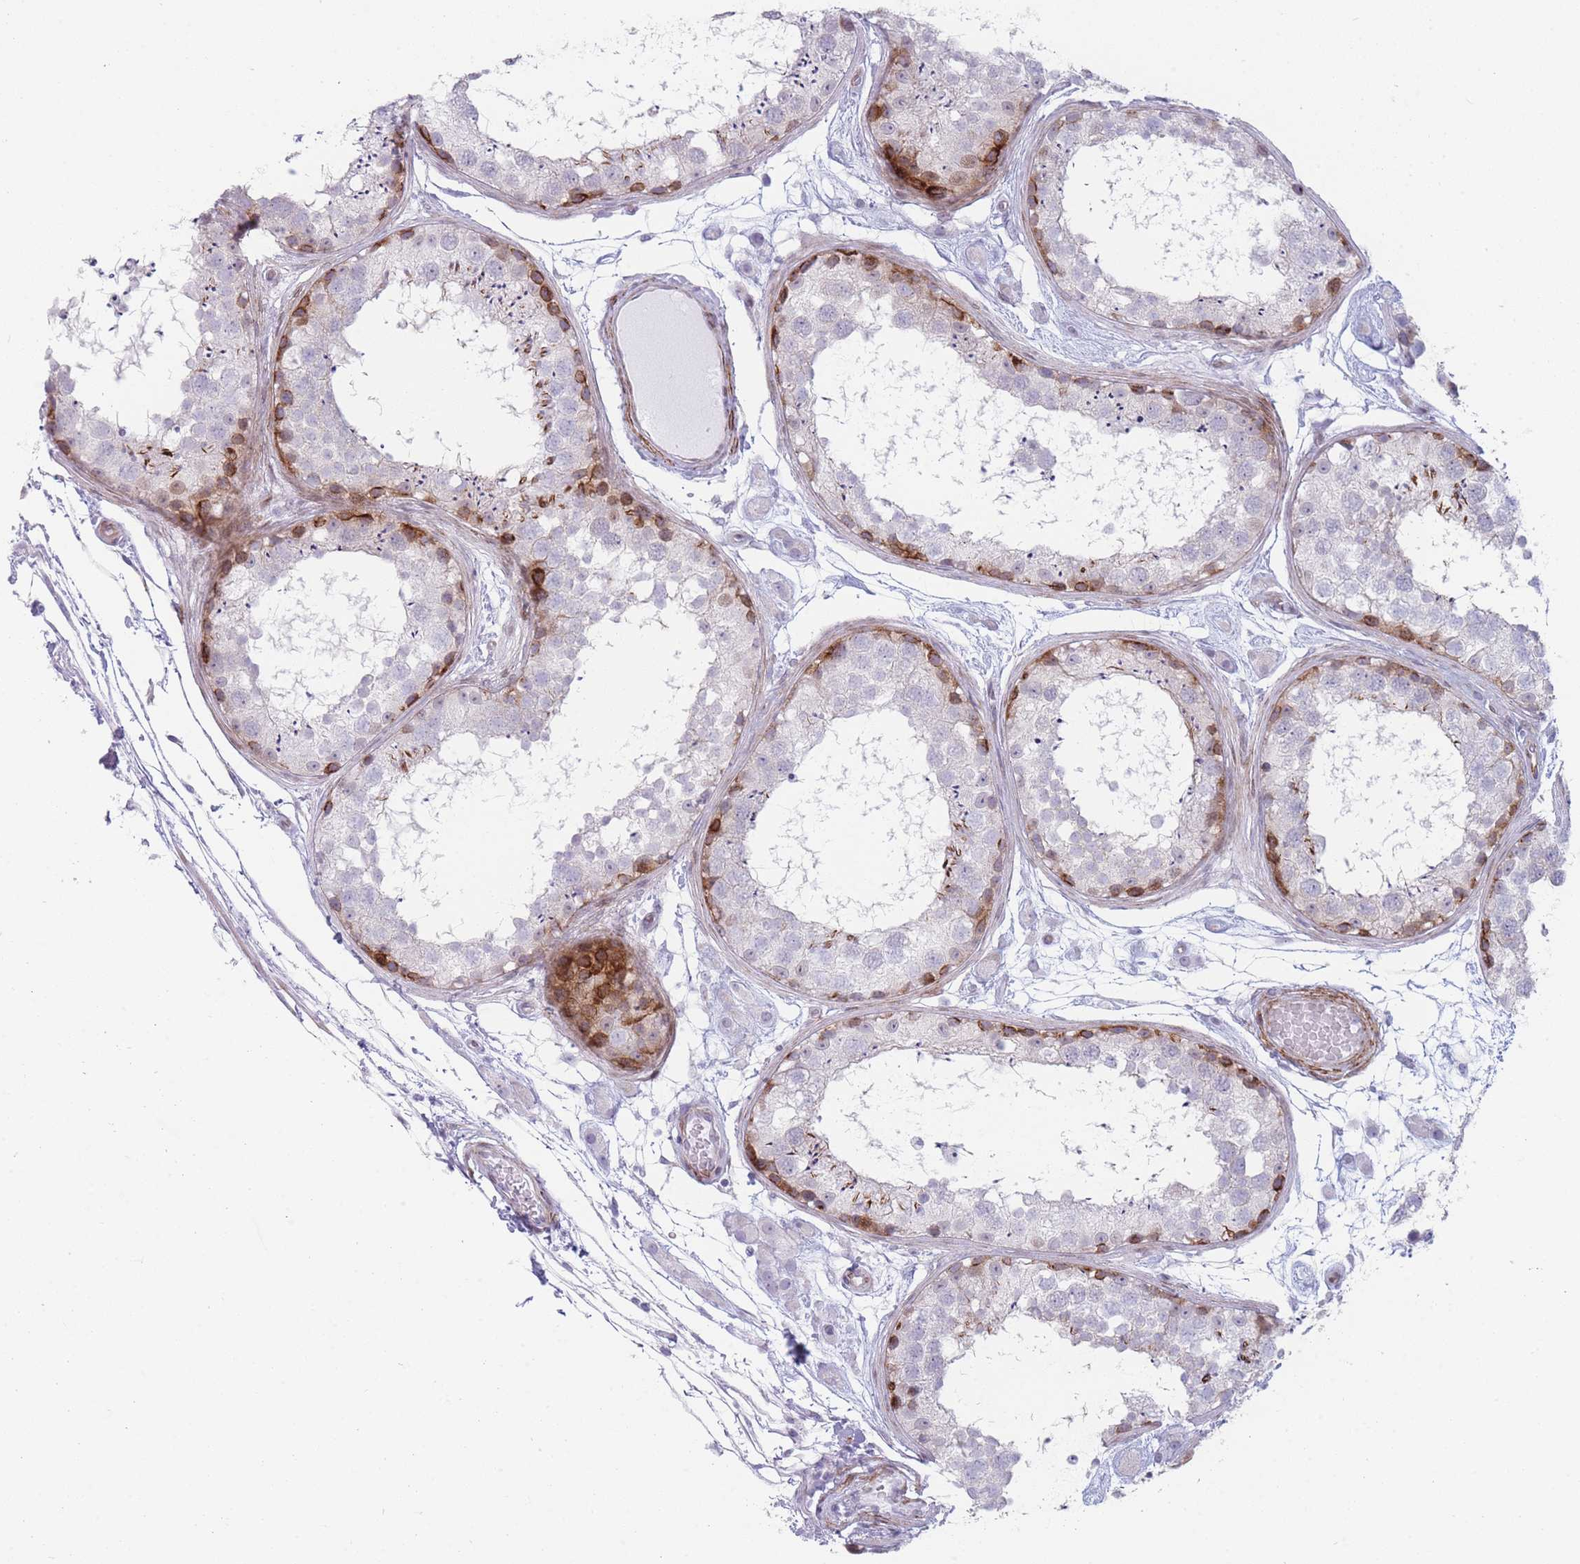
{"staining": {"intensity": "strong", "quantity": "<25%", "location": "cytoplasmic/membranous"}, "tissue": "testis", "cell_type": "Cells in seminiferous ducts", "image_type": "normal", "snomed": [{"axis": "morphology", "description": "Normal tissue, NOS"}, {"axis": "topography", "description": "Testis"}], "caption": "Immunohistochemical staining of unremarkable human testis shows <25% levels of strong cytoplasmic/membranous protein positivity in approximately <25% of cells in seminiferous ducts.", "gene": "IFNA10", "patient": {"sex": "male", "age": 25}}